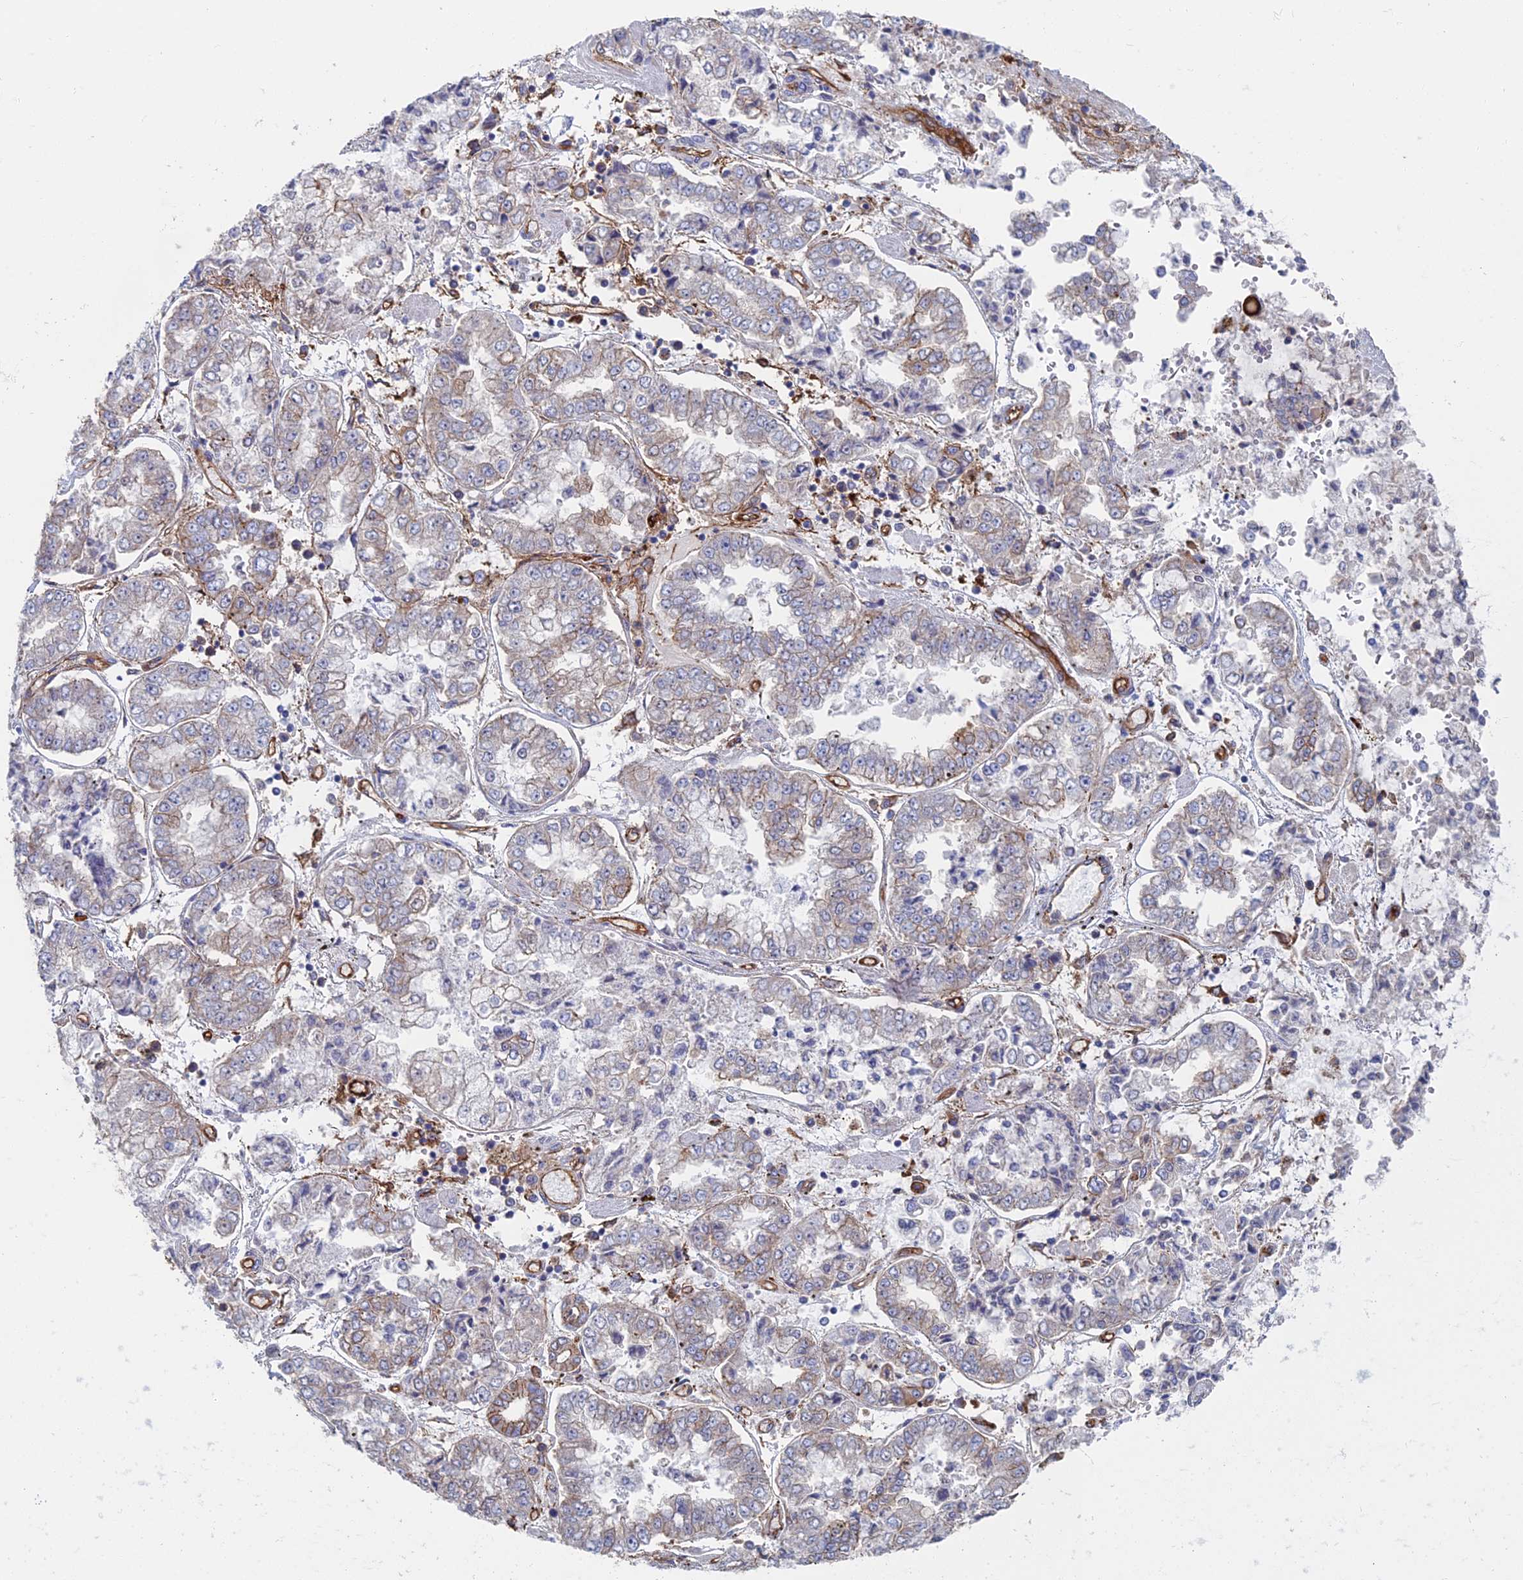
{"staining": {"intensity": "weak", "quantity": "<25%", "location": "cytoplasmic/membranous"}, "tissue": "stomach cancer", "cell_type": "Tumor cells", "image_type": "cancer", "snomed": [{"axis": "morphology", "description": "Adenocarcinoma, NOS"}, {"axis": "topography", "description": "Stomach"}], "caption": "The immunohistochemistry (IHC) histopathology image has no significant staining in tumor cells of stomach cancer (adenocarcinoma) tissue. (Stains: DAB (3,3'-diaminobenzidine) IHC with hematoxylin counter stain, Microscopy: brightfield microscopy at high magnification).", "gene": "SNX11", "patient": {"sex": "male", "age": 76}}